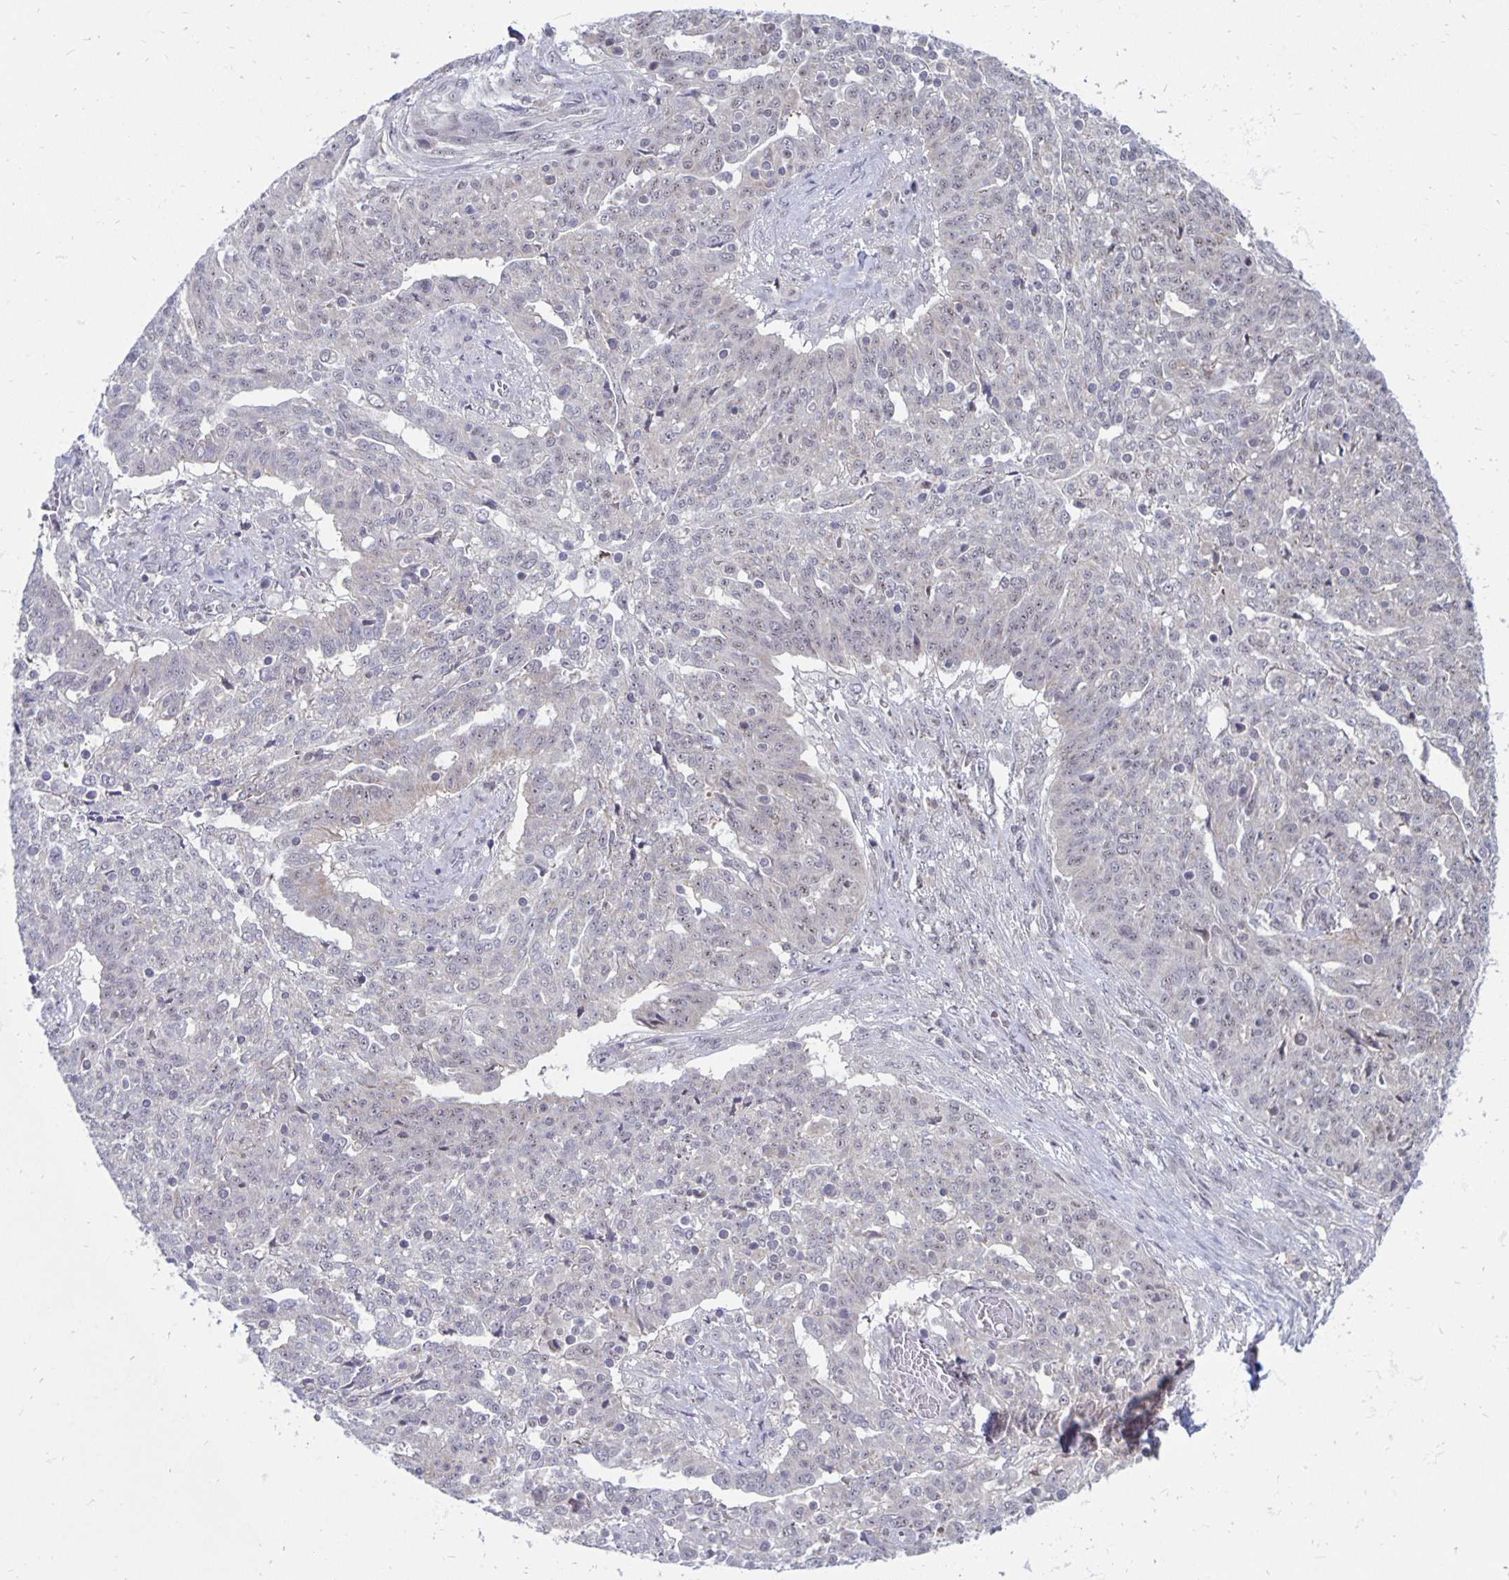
{"staining": {"intensity": "negative", "quantity": "none", "location": "none"}, "tissue": "ovarian cancer", "cell_type": "Tumor cells", "image_type": "cancer", "snomed": [{"axis": "morphology", "description": "Cystadenocarcinoma, serous, NOS"}, {"axis": "topography", "description": "Ovary"}], "caption": "A histopathology image of human ovarian serous cystadenocarcinoma is negative for staining in tumor cells. (DAB immunohistochemistry visualized using brightfield microscopy, high magnification).", "gene": "EXOC6B", "patient": {"sex": "female", "age": 67}}